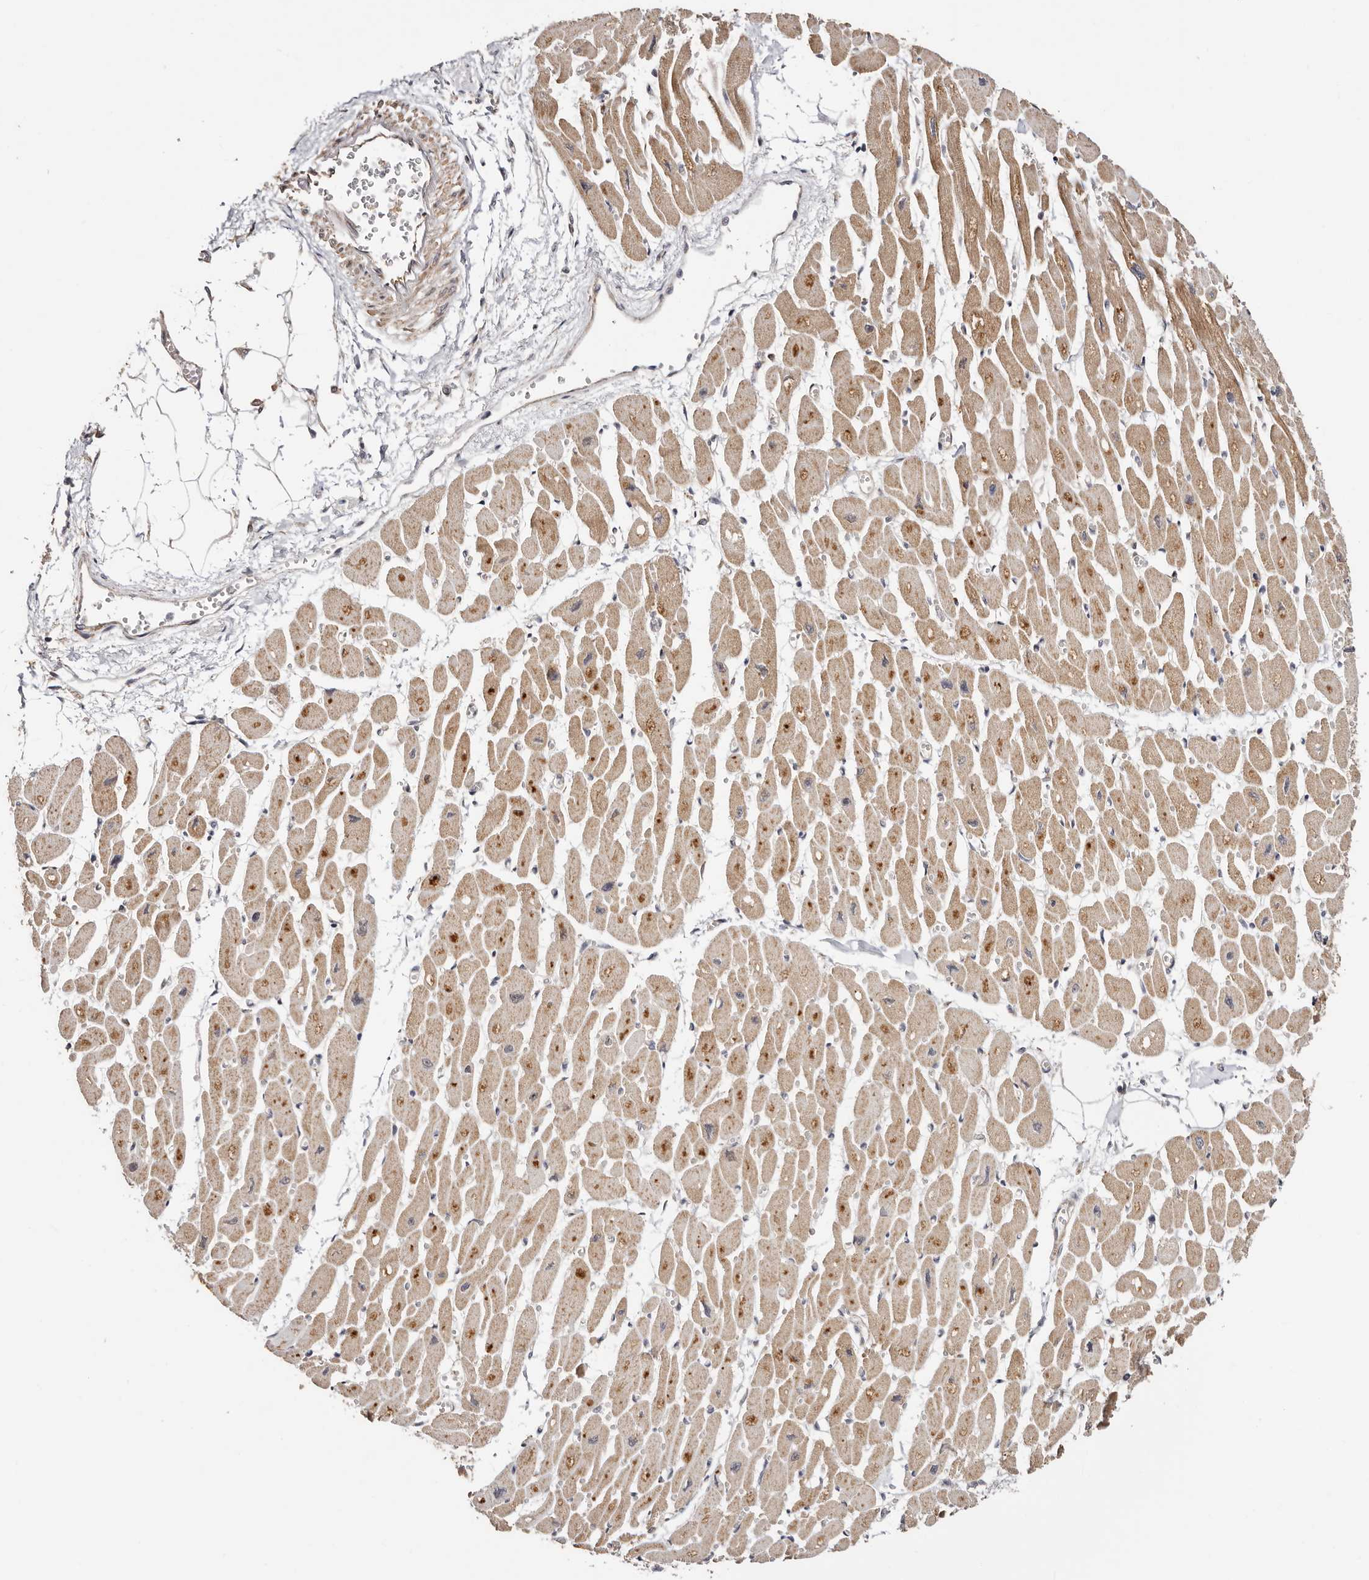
{"staining": {"intensity": "moderate", "quantity": ">75%", "location": "cytoplasmic/membranous"}, "tissue": "heart muscle", "cell_type": "Cardiomyocytes", "image_type": "normal", "snomed": [{"axis": "morphology", "description": "Normal tissue, NOS"}, {"axis": "topography", "description": "Heart"}], "caption": "Heart muscle stained for a protein (brown) displays moderate cytoplasmic/membranous positive expression in about >75% of cardiomyocytes.", "gene": "CTNNBL1", "patient": {"sex": "female", "age": 54}}